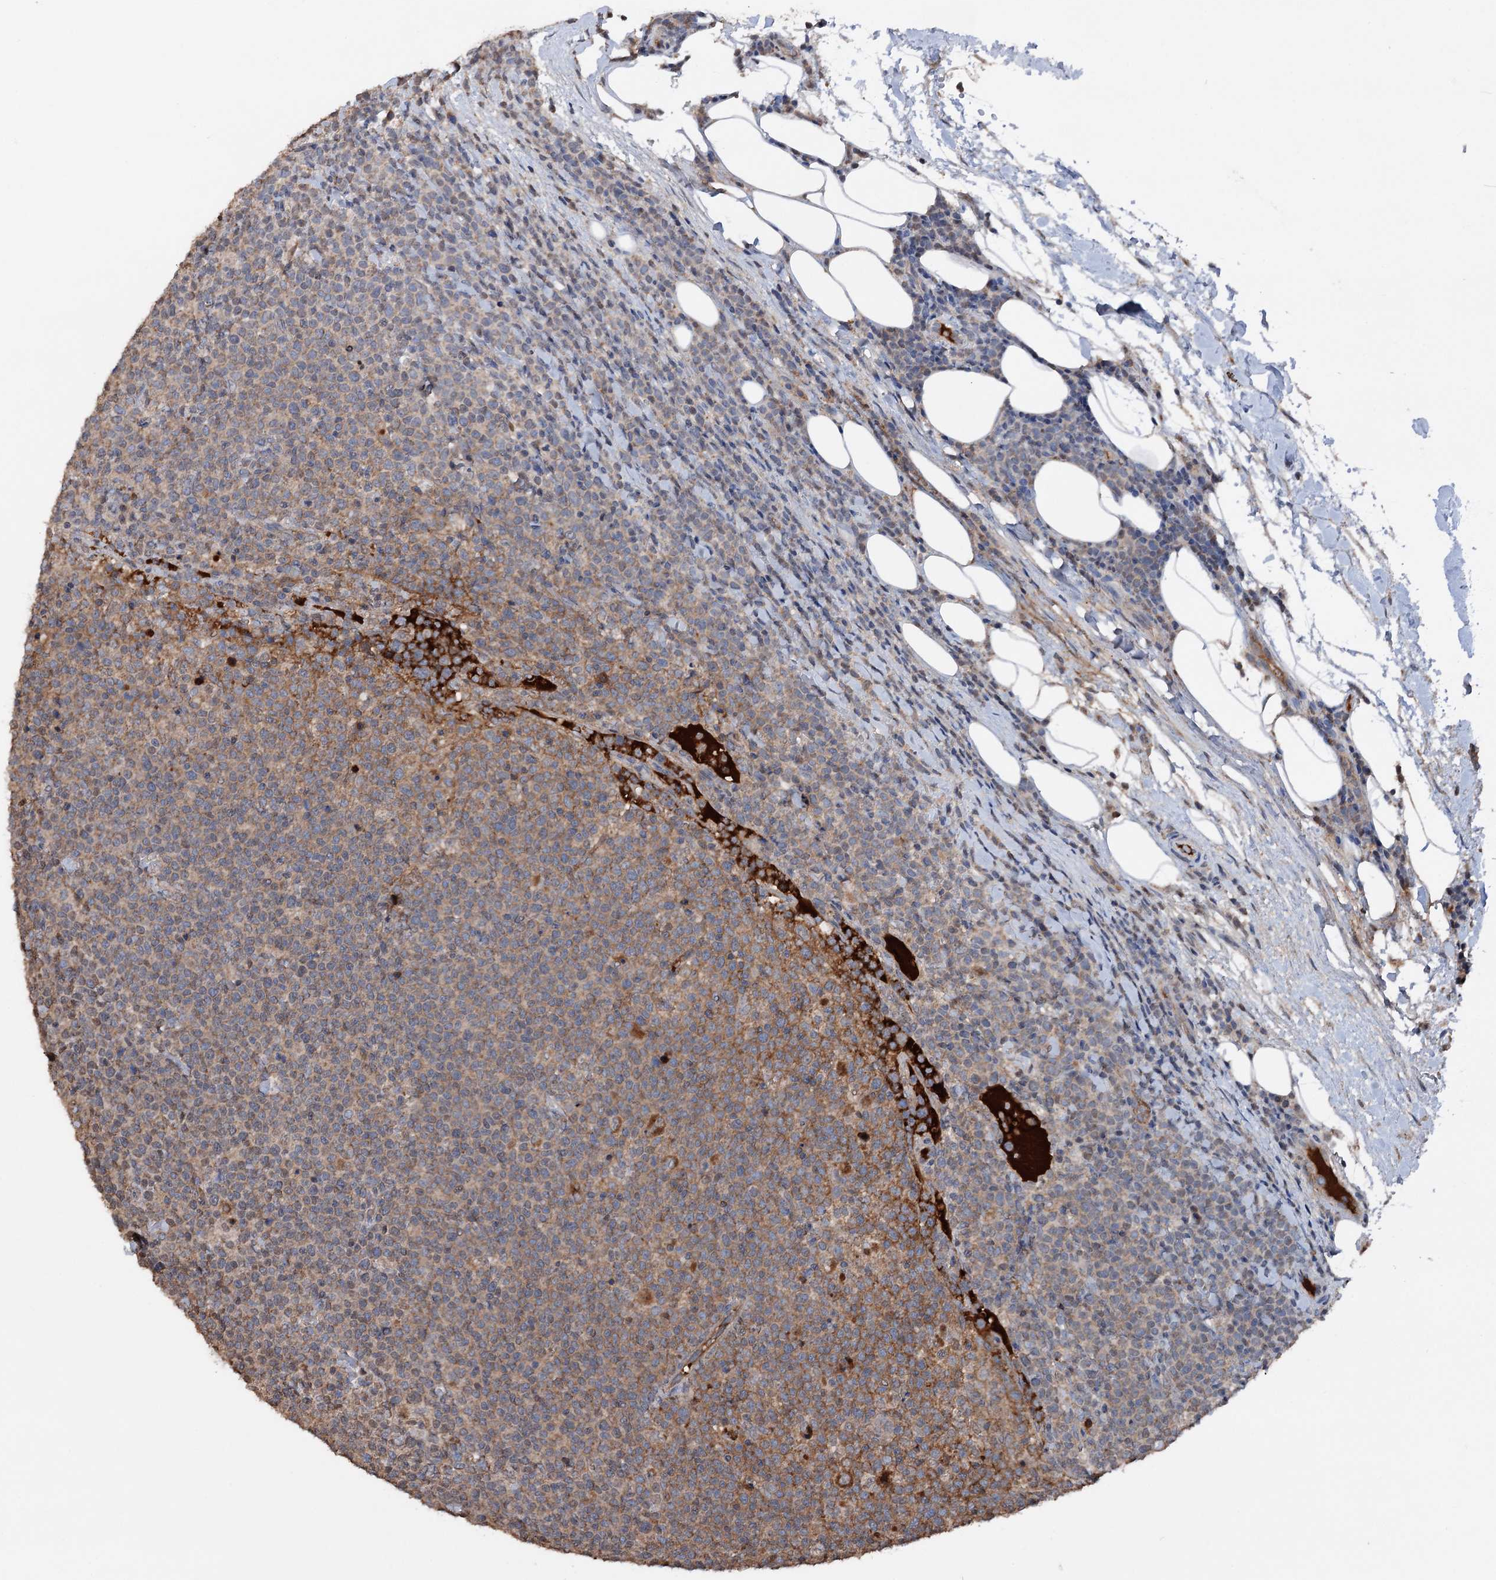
{"staining": {"intensity": "moderate", "quantity": ">75%", "location": "cytoplasmic/membranous"}, "tissue": "lymphoma", "cell_type": "Tumor cells", "image_type": "cancer", "snomed": [{"axis": "morphology", "description": "Malignant lymphoma, non-Hodgkin's type, High grade"}, {"axis": "topography", "description": "Lymph node"}], "caption": "Lymphoma stained for a protein (brown) displays moderate cytoplasmic/membranous positive expression in approximately >75% of tumor cells.", "gene": "ARL13A", "patient": {"sex": "male", "age": 61}}